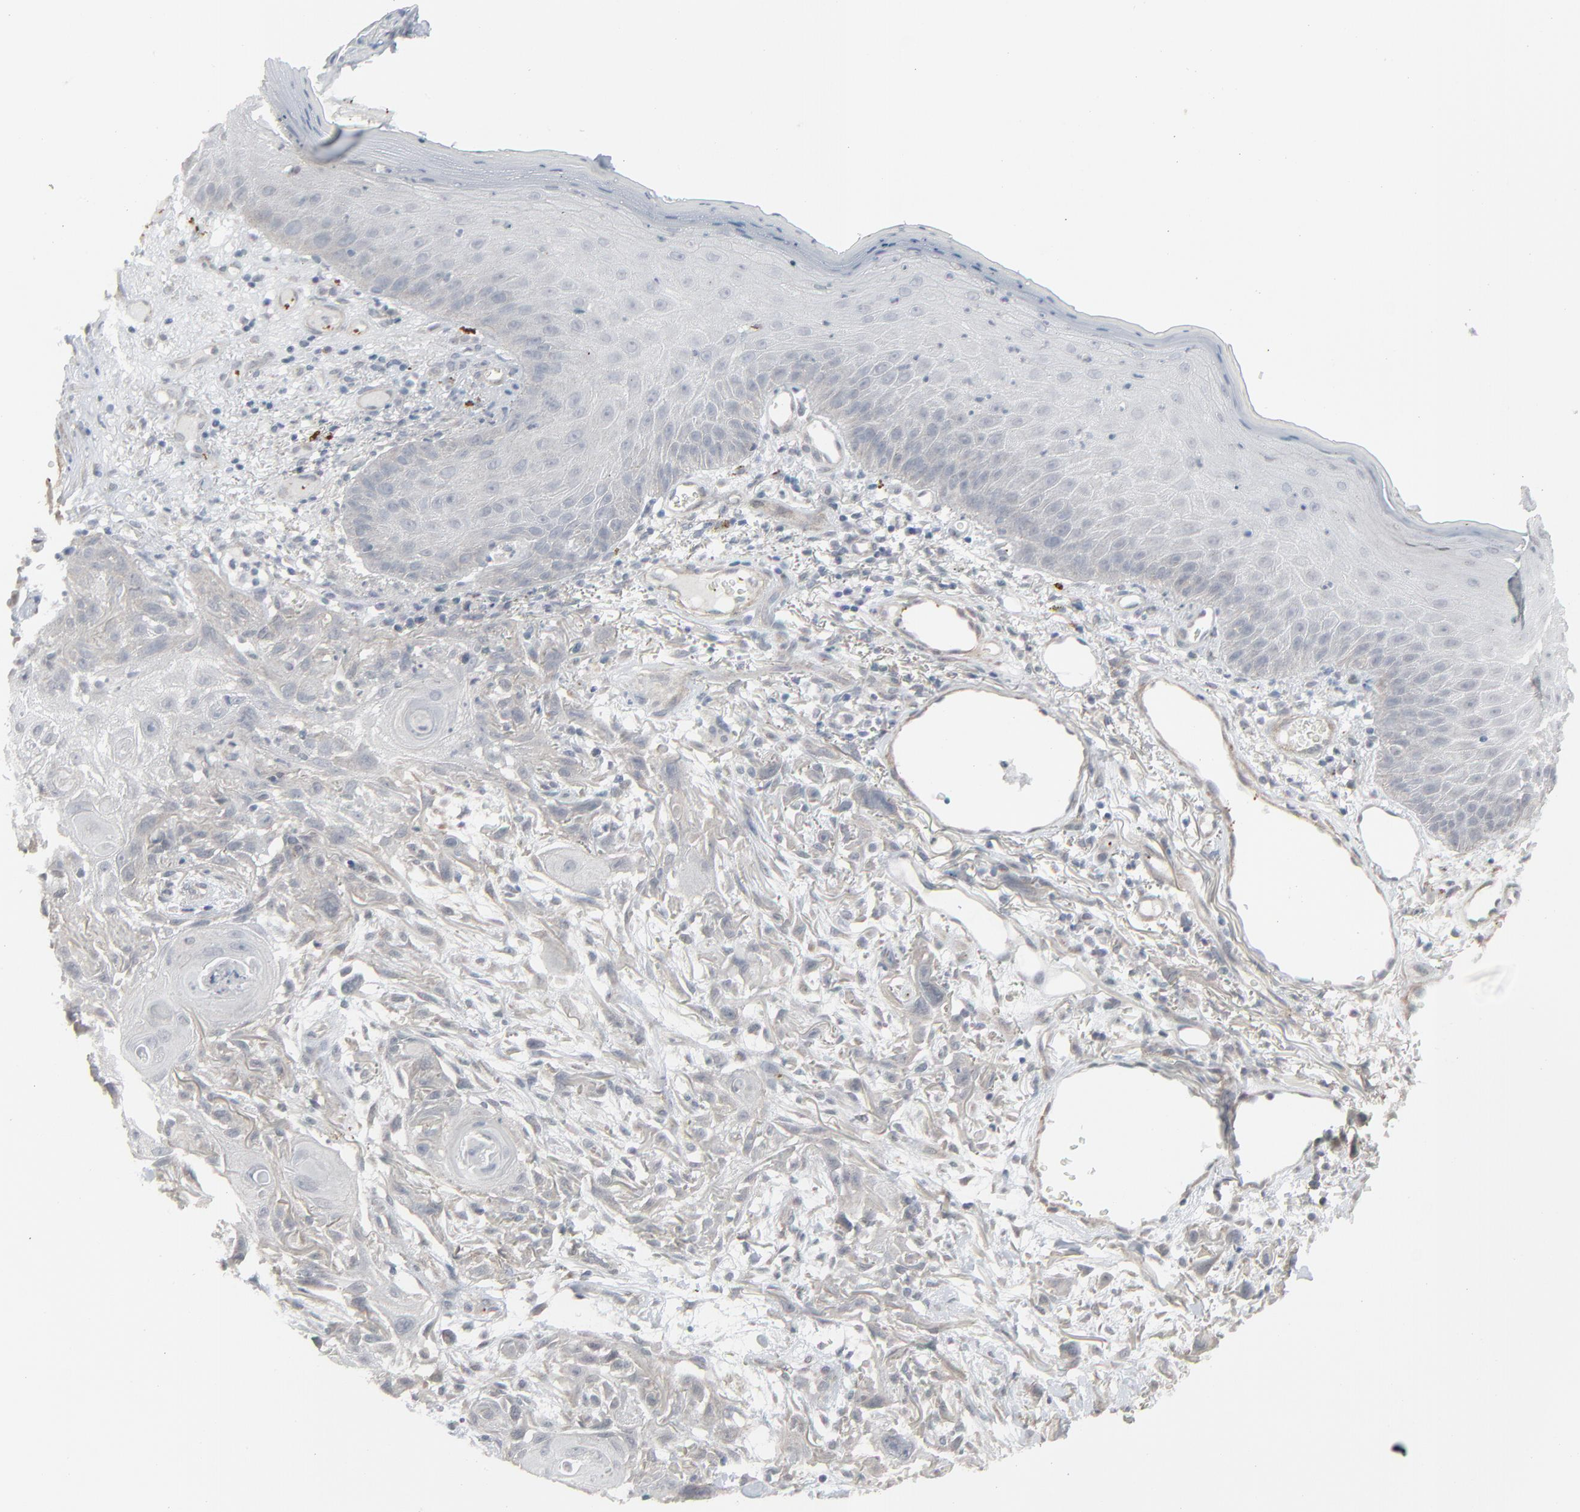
{"staining": {"intensity": "negative", "quantity": "none", "location": "none"}, "tissue": "skin cancer", "cell_type": "Tumor cells", "image_type": "cancer", "snomed": [{"axis": "morphology", "description": "Squamous cell carcinoma, NOS"}, {"axis": "topography", "description": "Skin"}], "caption": "IHC of skin cancer demonstrates no expression in tumor cells.", "gene": "NEUROD1", "patient": {"sex": "female", "age": 59}}